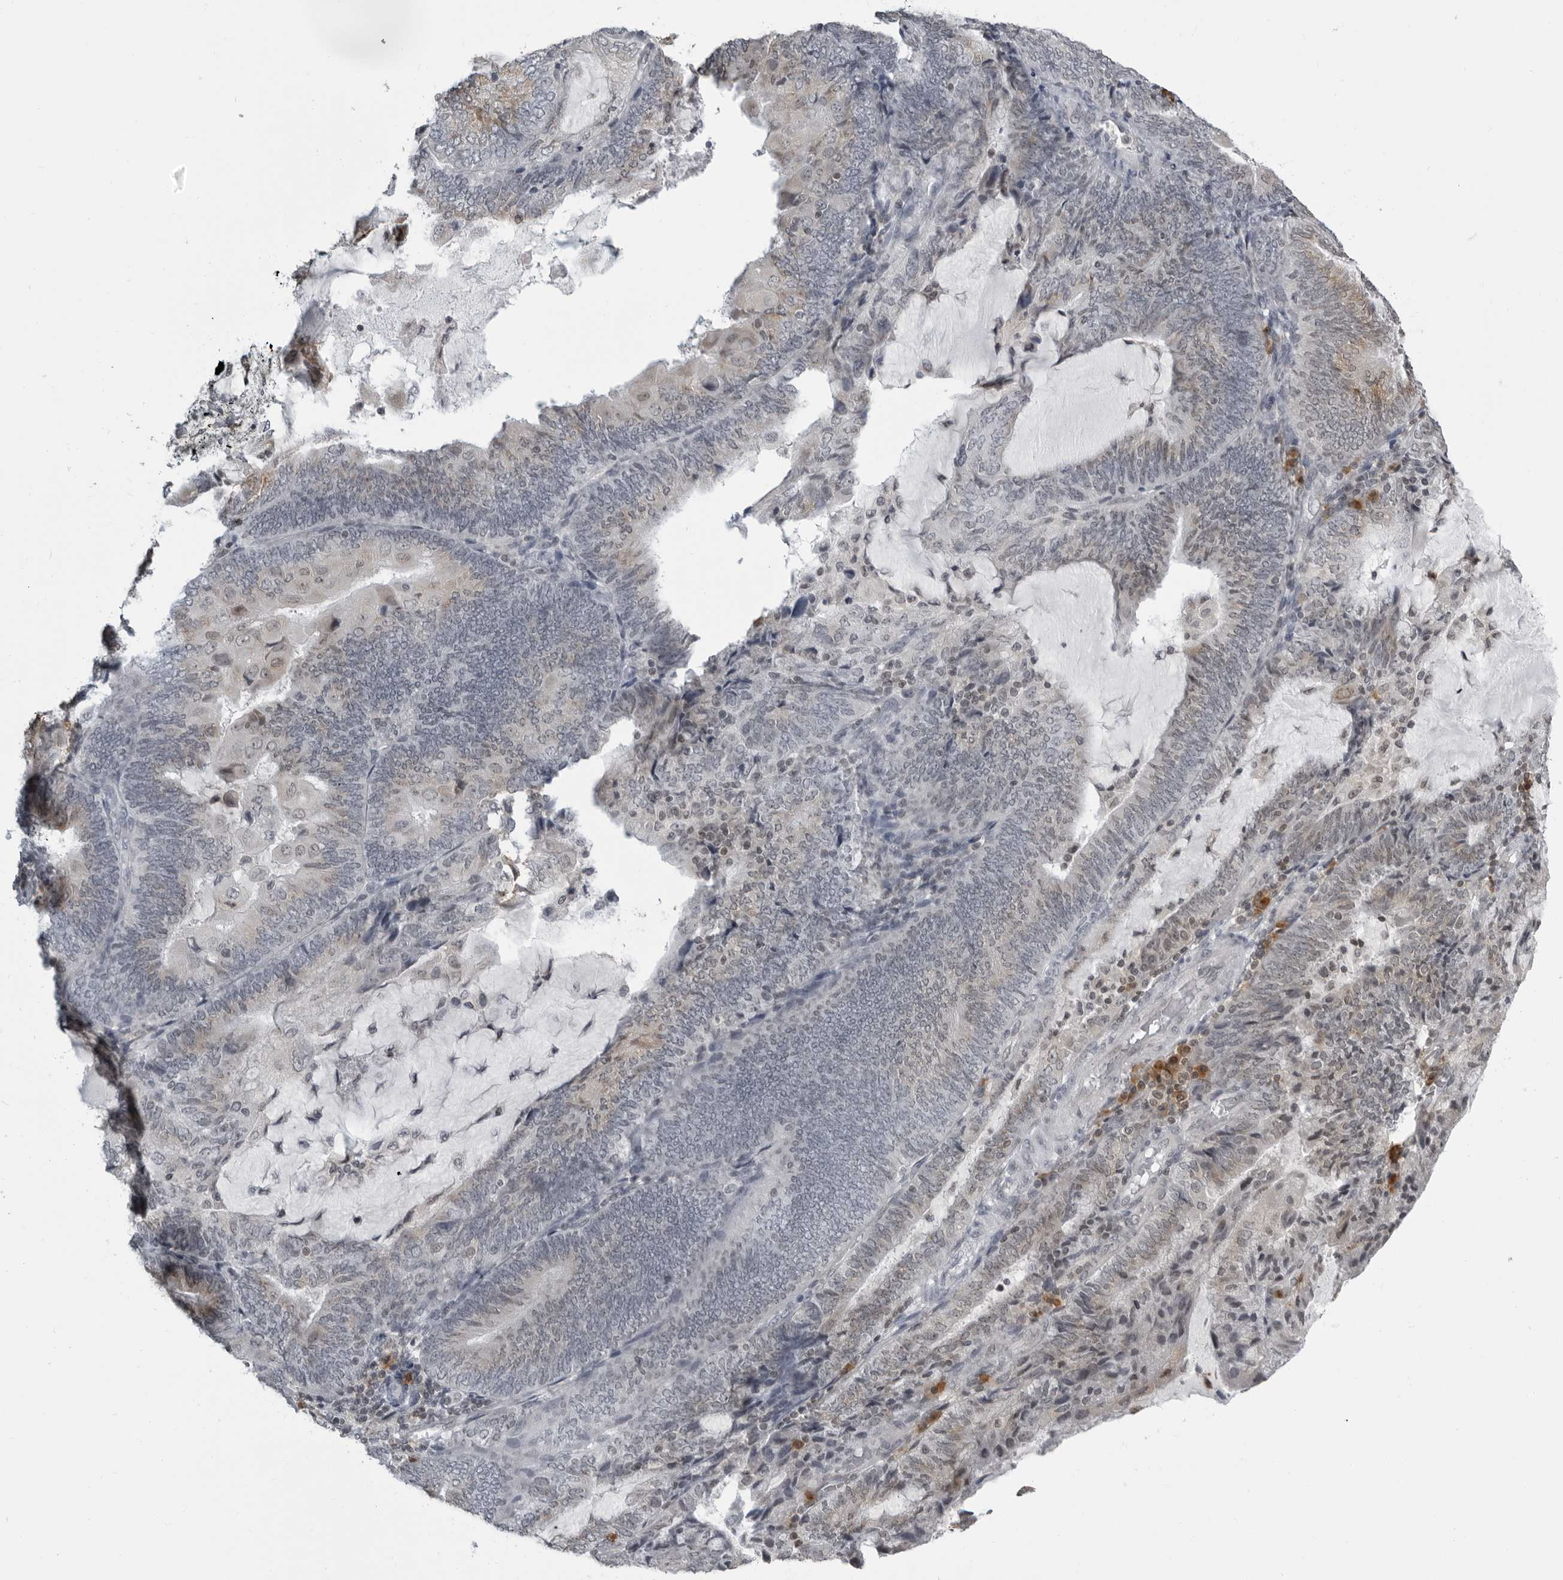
{"staining": {"intensity": "negative", "quantity": "none", "location": "none"}, "tissue": "endometrial cancer", "cell_type": "Tumor cells", "image_type": "cancer", "snomed": [{"axis": "morphology", "description": "Adenocarcinoma, NOS"}, {"axis": "topography", "description": "Endometrium"}], "caption": "A high-resolution image shows IHC staining of endometrial adenocarcinoma, which shows no significant positivity in tumor cells.", "gene": "RTCA", "patient": {"sex": "female", "age": 81}}